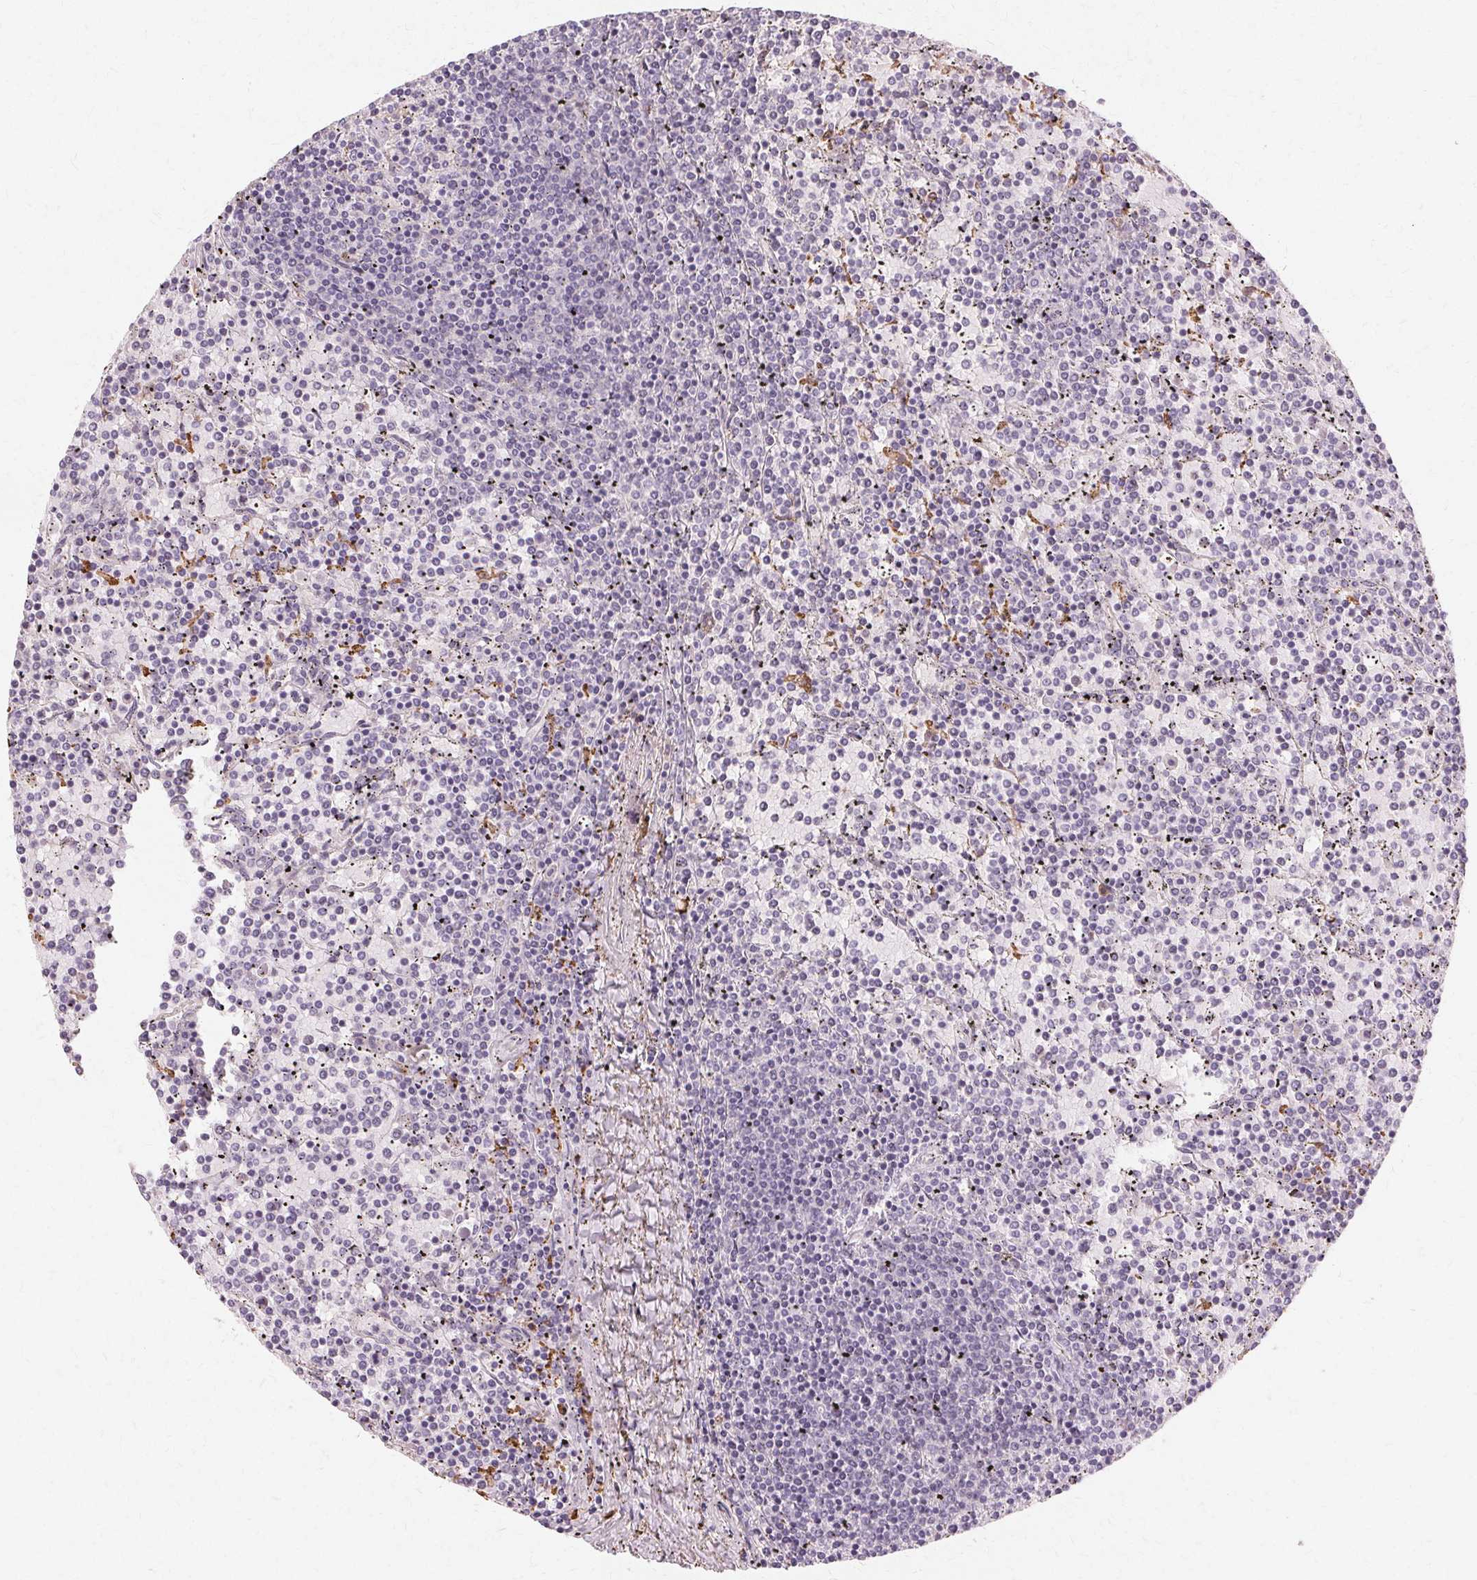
{"staining": {"intensity": "negative", "quantity": "none", "location": "none"}, "tissue": "lymphoma", "cell_type": "Tumor cells", "image_type": "cancer", "snomed": [{"axis": "morphology", "description": "Malignant lymphoma, non-Hodgkin's type, Low grade"}, {"axis": "topography", "description": "Spleen"}], "caption": "A high-resolution micrograph shows immunohistochemistry (IHC) staining of lymphoma, which demonstrates no significant positivity in tumor cells.", "gene": "IFNGR1", "patient": {"sex": "female", "age": 77}}